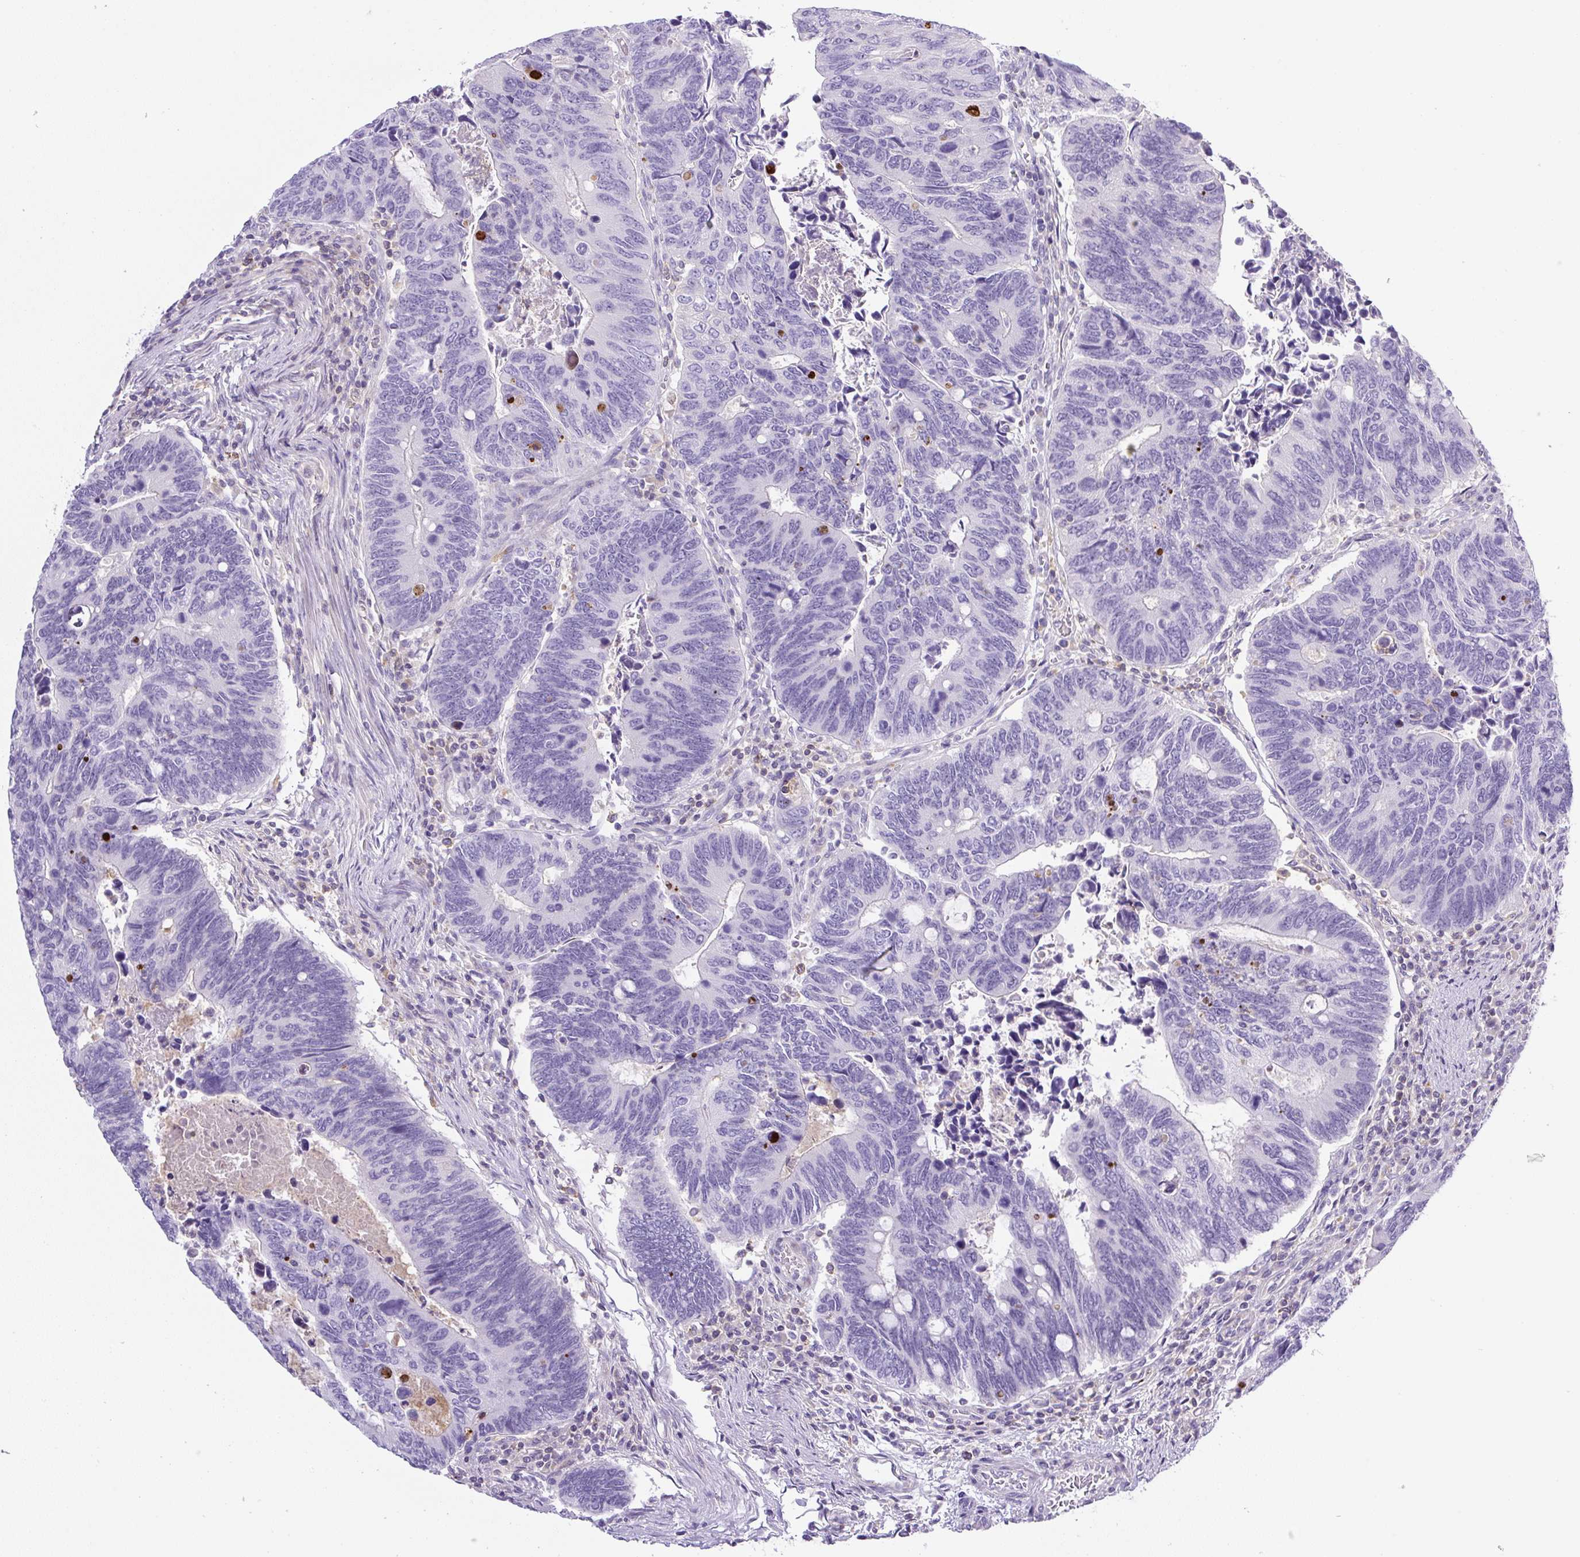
{"staining": {"intensity": "negative", "quantity": "none", "location": "none"}, "tissue": "colorectal cancer", "cell_type": "Tumor cells", "image_type": "cancer", "snomed": [{"axis": "morphology", "description": "Adenocarcinoma, NOS"}, {"axis": "topography", "description": "Colon"}], "caption": "This is an immunohistochemistry histopathology image of colorectal adenocarcinoma. There is no positivity in tumor cells.", "gene": "PIP5KL1", "patient": {"sex": "male", "age": 87}}